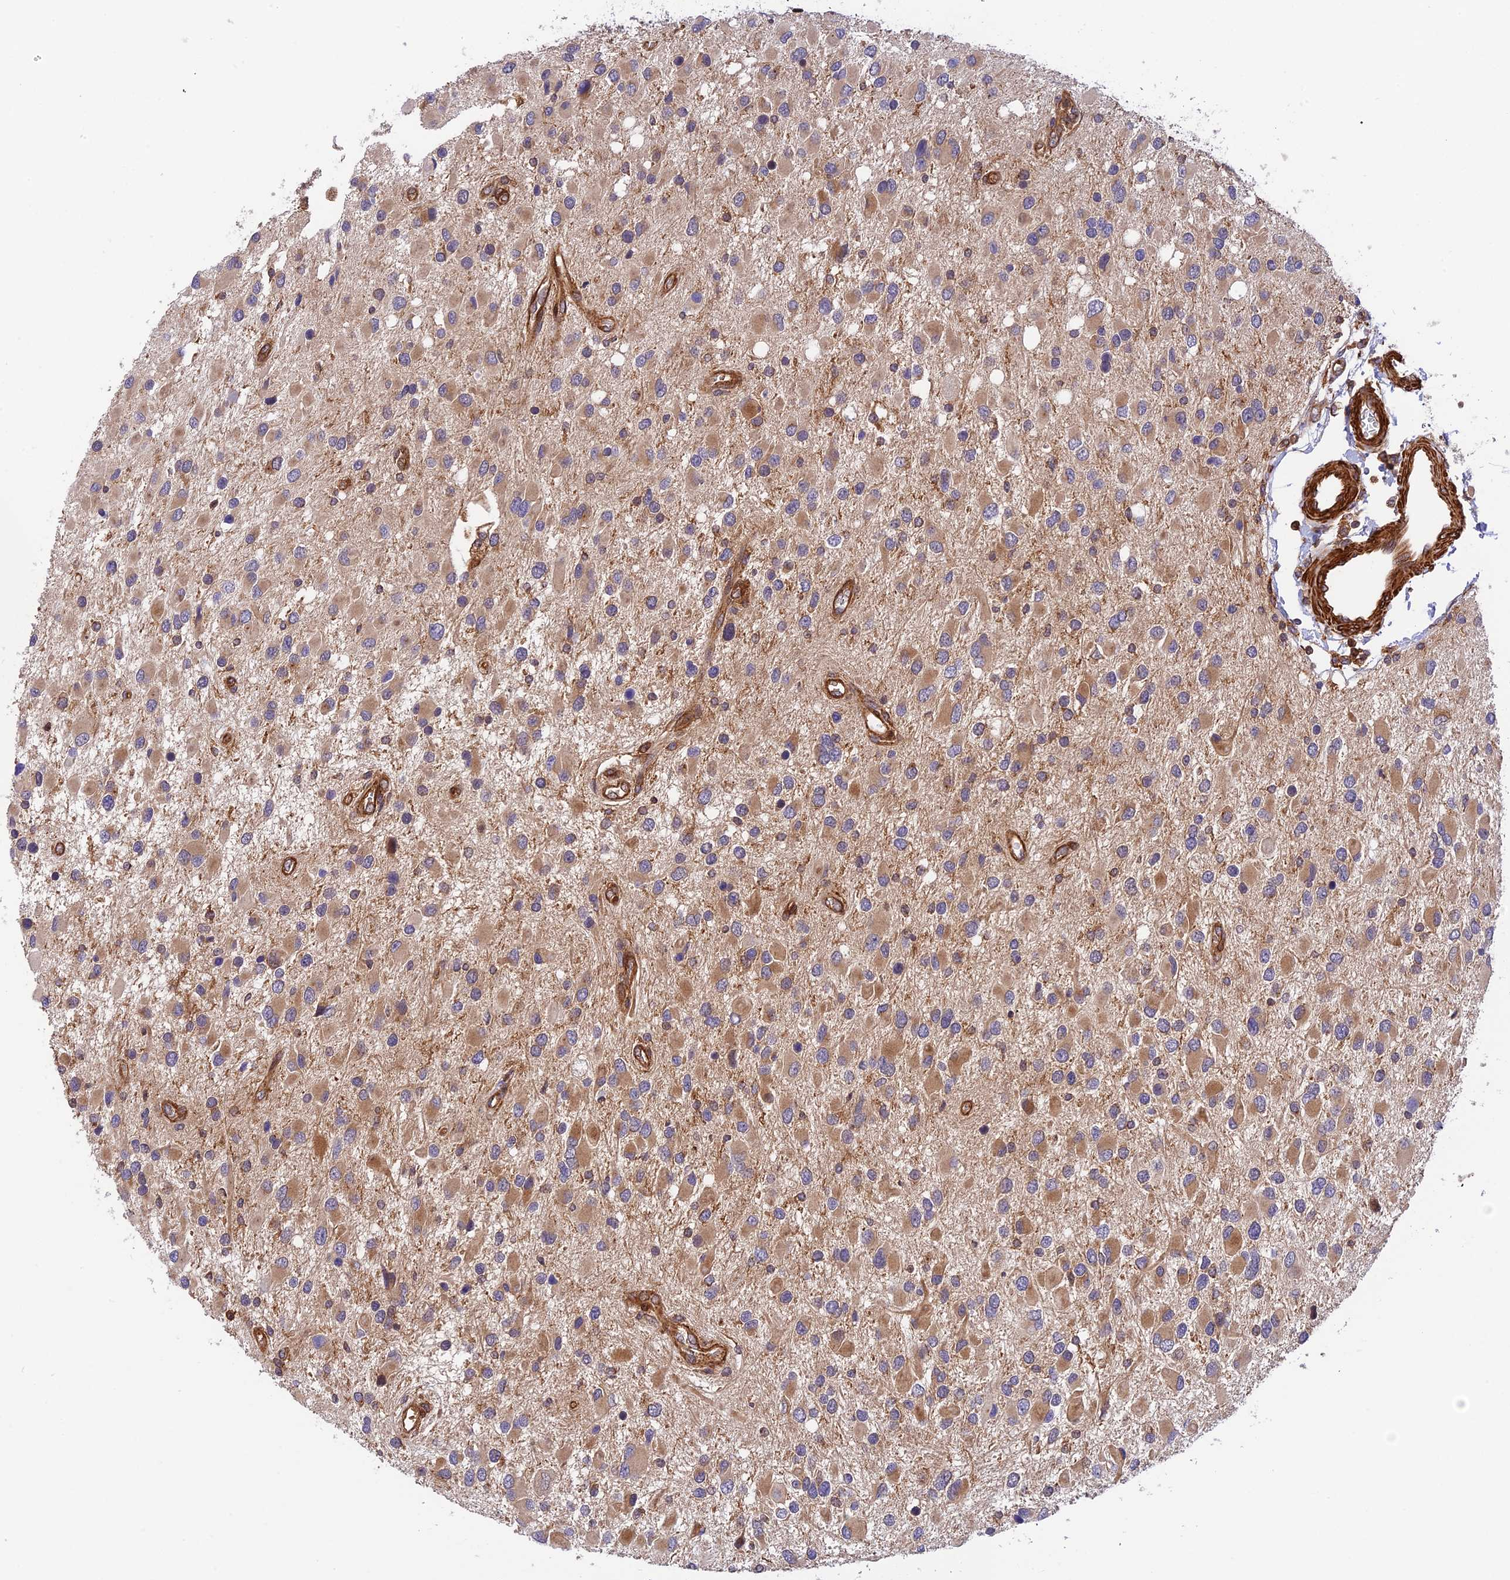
{"staining": {"intensity": "moderate", "quantity": "<25%", "location": "cytoplasmic/membranous"}, "tissue": "glioma", "cell_type": "Tumor cells", "image_type": "cancer", "snomed": [{"axis": "morphology", "description": "Glioma, malignant, High grade"}, {"axis": "topography", "description": "Brain"}], "caption": "A brown stain shows moderate cytoplasmic/membranous staining of a protein in malignant high-grade glioma tumor cells. The protein of interest is shown in brown color, while the nuclei are stained blue.", "gene": "EVI5L", "patient": {"sex": "male", "age": 53}}